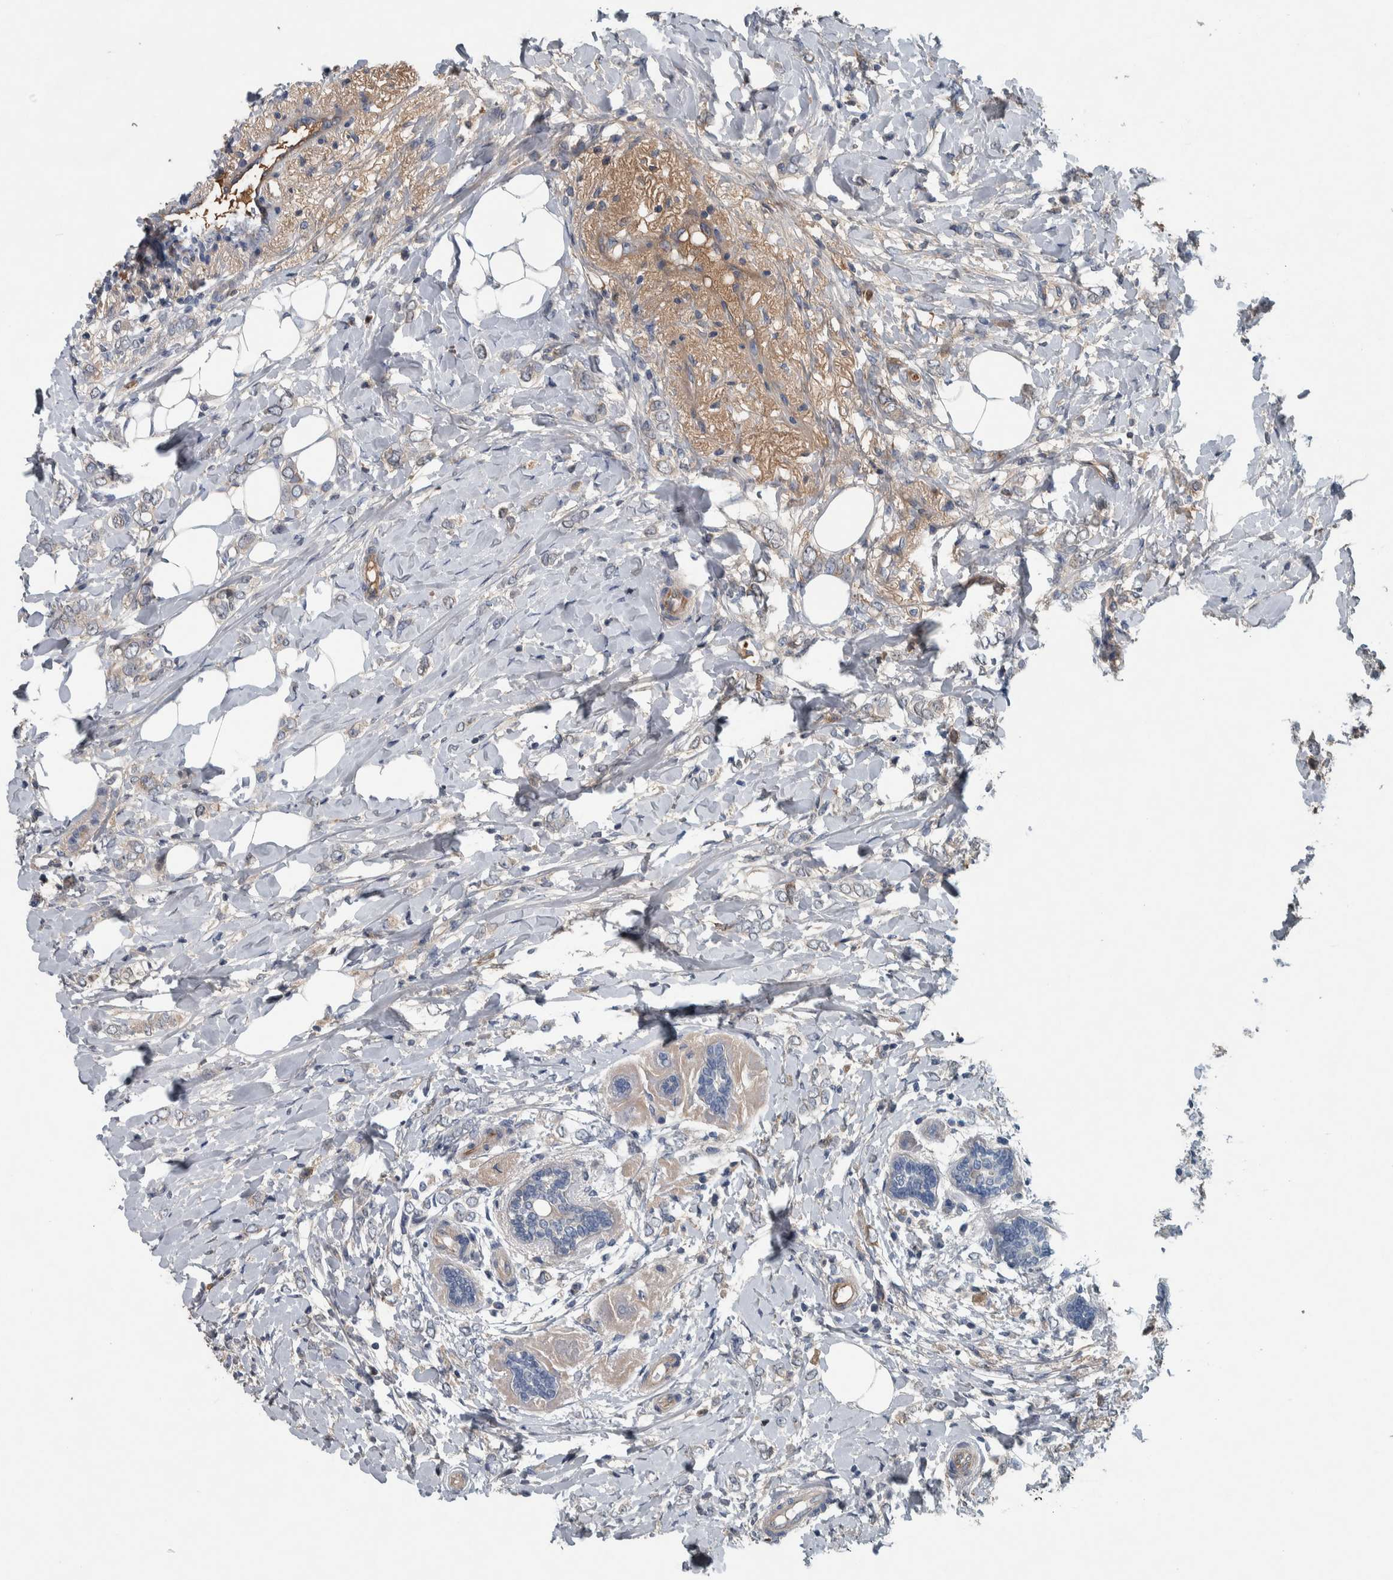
{"staining": {"intensity": "negative", "quantity": "none", "location": "none"}, "tissue": "breast cancer", "cell_type": "Tumor cells", "image_type": "cancer", "snomed": [{"axis": "morphology", "description": "Normal tissue, NOS"}, {"axis": "morphology", "description": "Lobular carcinoma"}, {"axis": "topography", "description": "Breast"}], "caption": "IHC micrograph of human lobular carcinoma (breast) stained for a protein (brown), which demonstrates no expression in tumor cells.", "gene": "SERPINC1", "patient": {"sex": "female", "age": 47}}